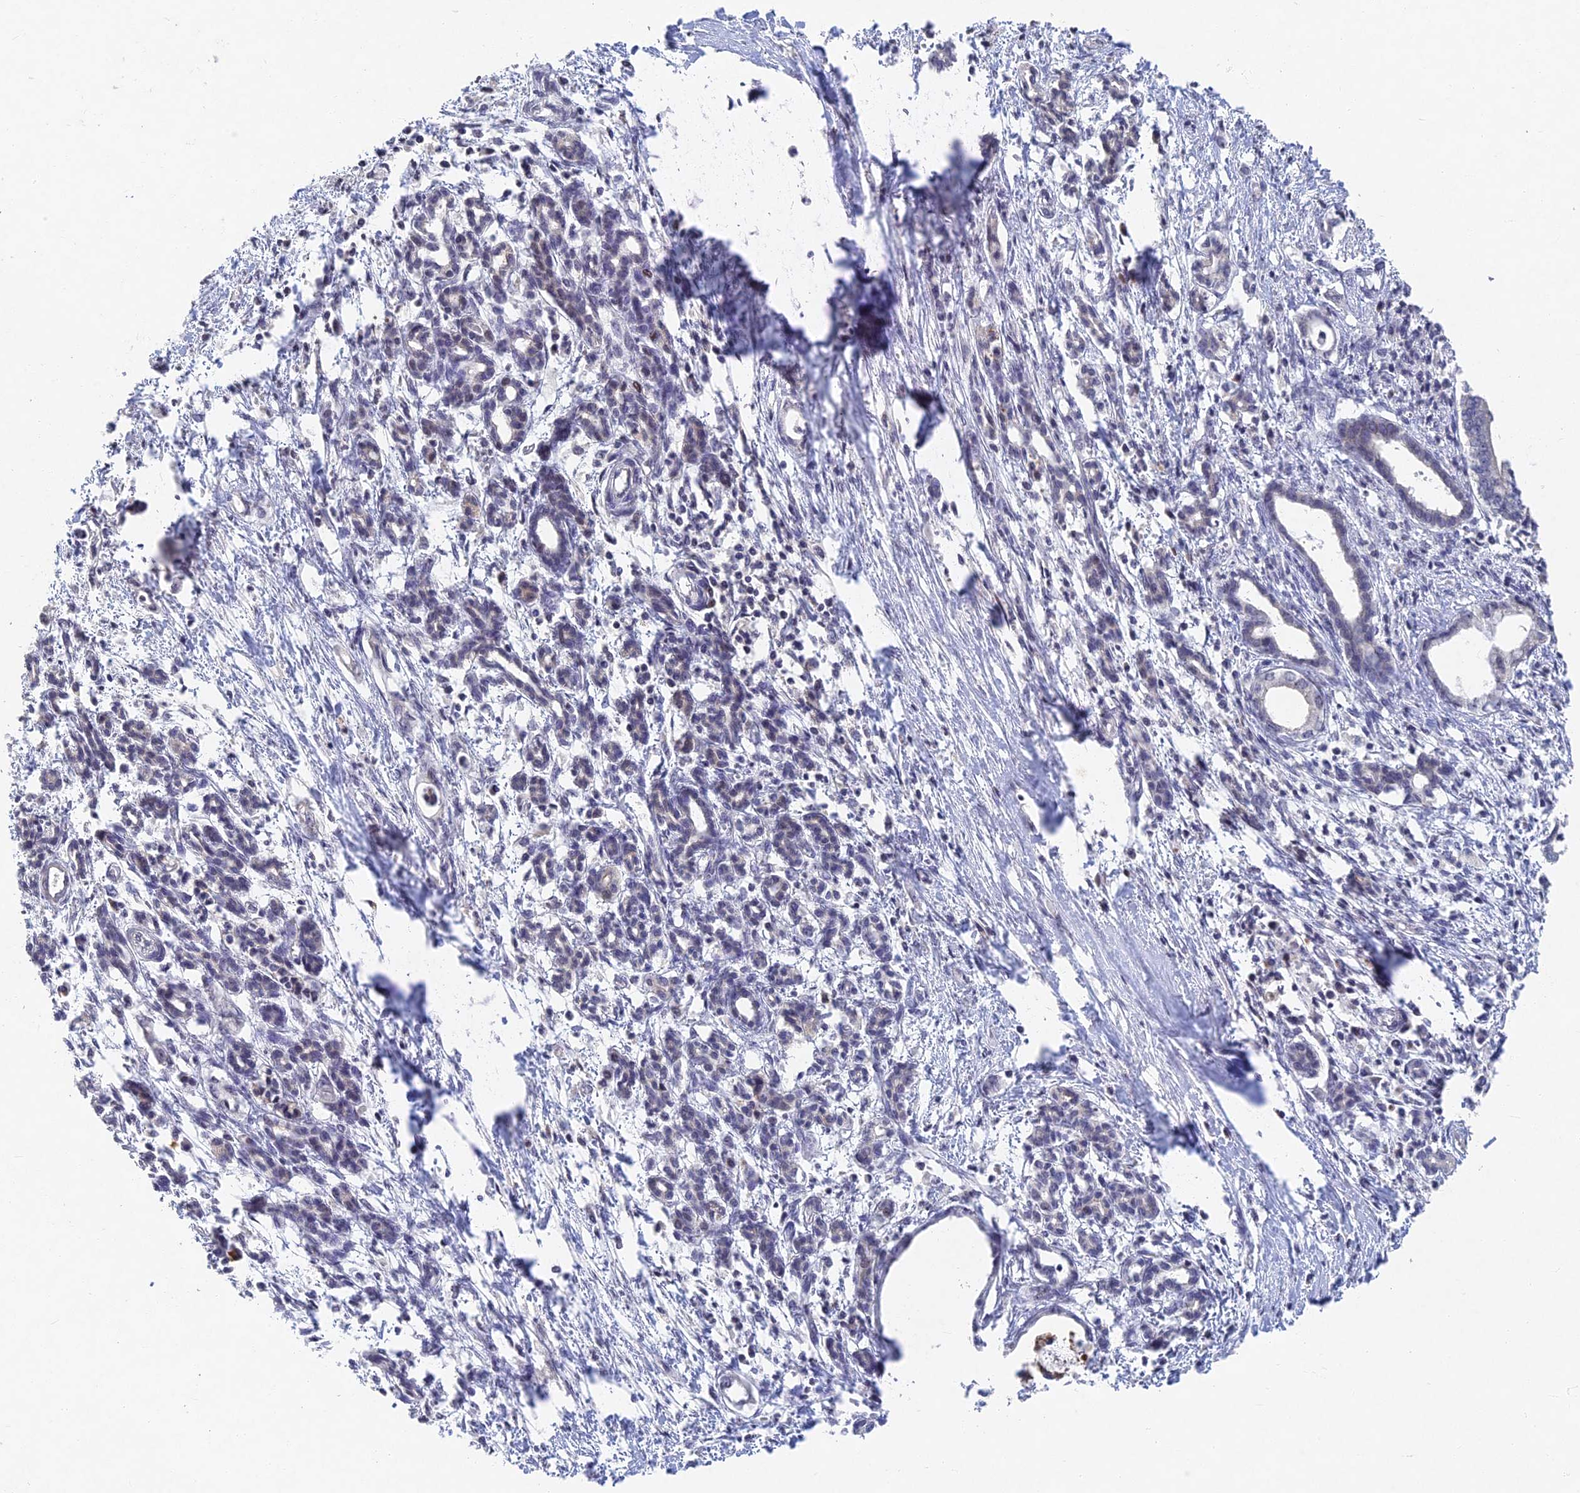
{"staining": {"intensity": "negative", "quantity": "none", "location": "none"}, "tissue": "pancreatic cancer", "cell_type": "Tumor cells", "image_type": "cancer", "snomed": [{"axis": "morphology", "description": "Adenocarcinoma, NOS"}, {"axis": "topography", "description": "Pancreas"}], "caption": "Human adenocarcinoma (pancreatic) stained for a protein using immunohistochemistry (IHC) demonstrates no expression in tumor cells.", "gene": "GNA15", "patient": {"sex": "female", "age": 55}}